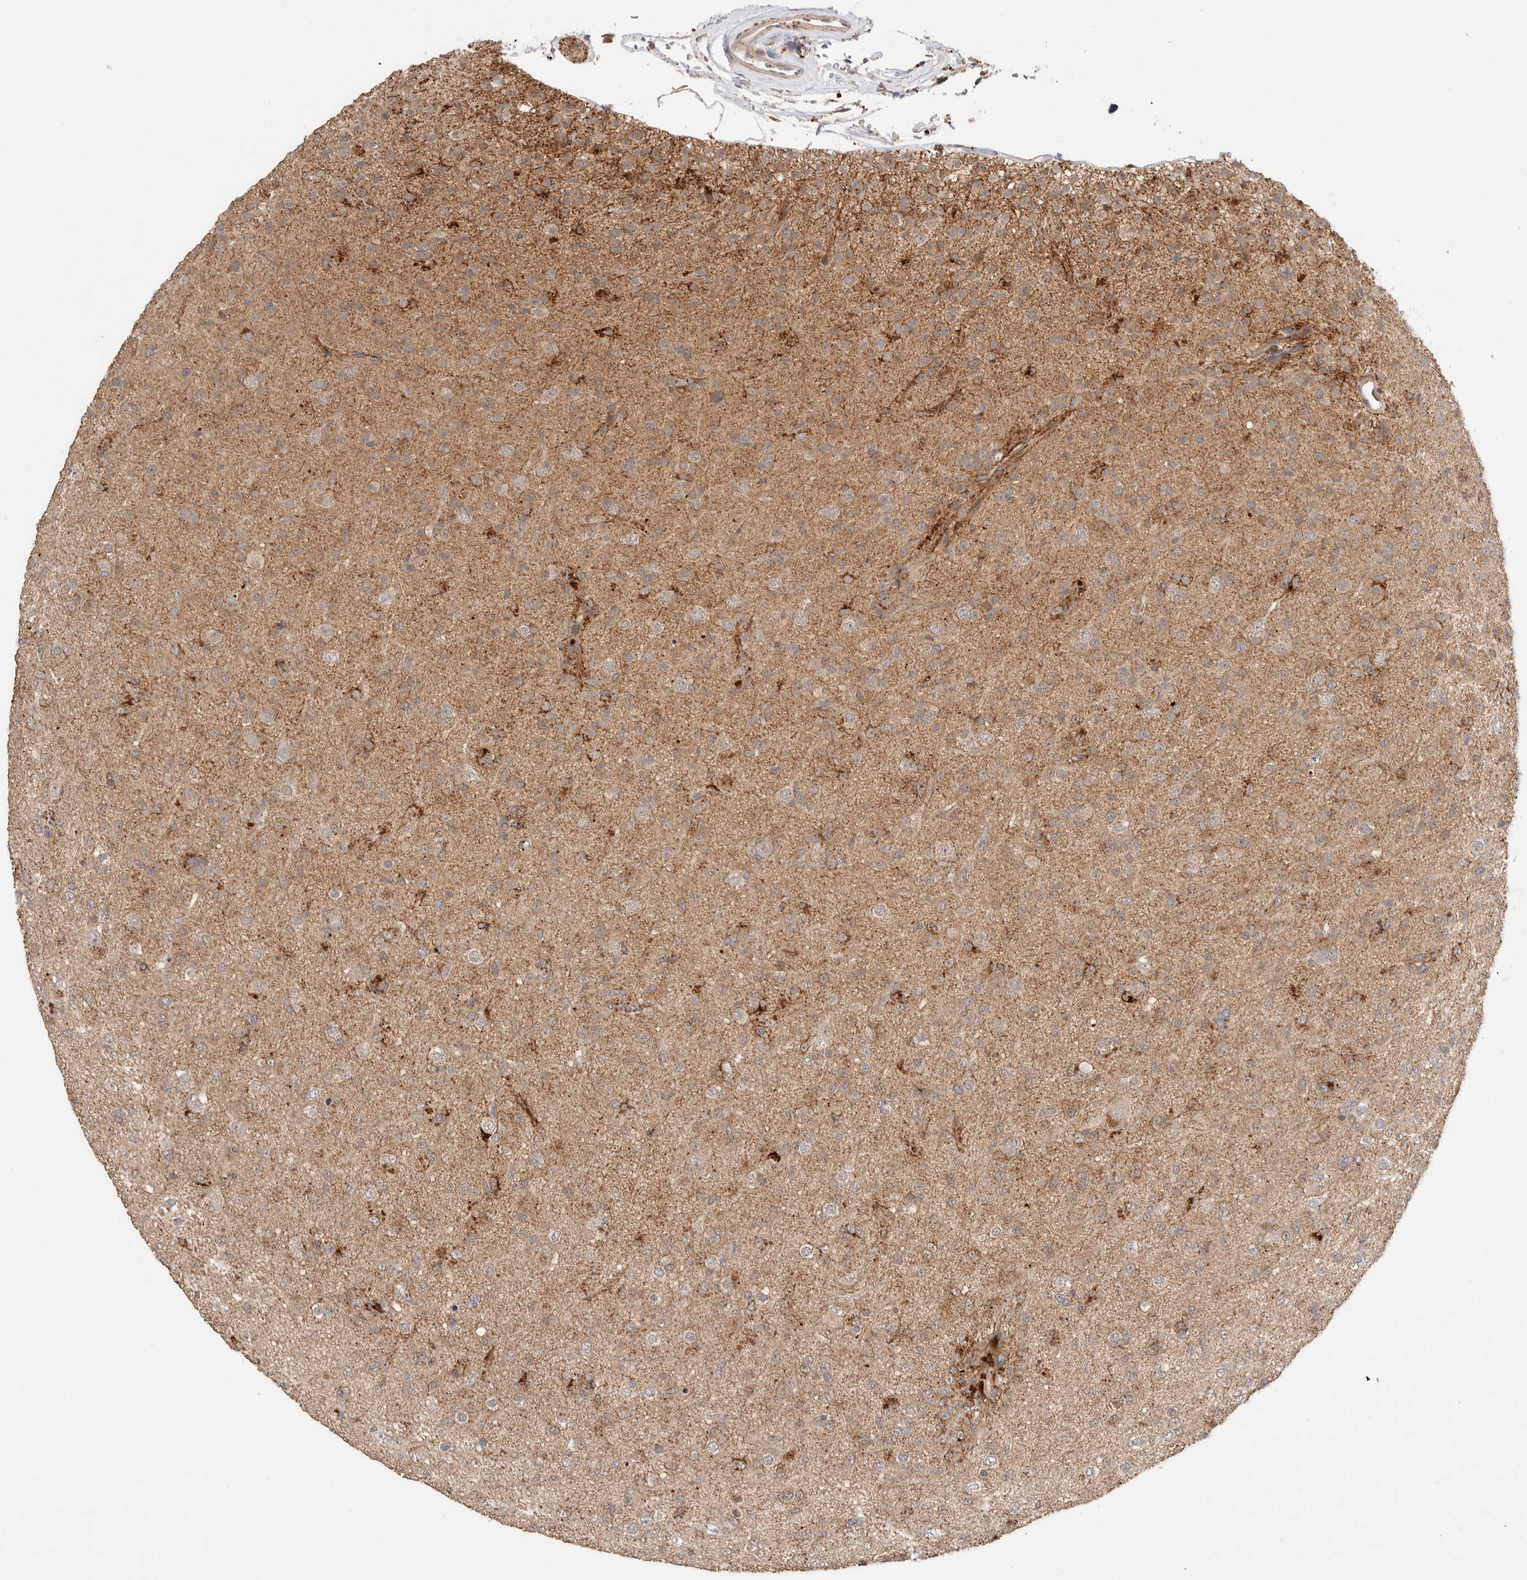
{"staining": {"intensity": "weak", "quantity": ">75%", "location": "cytoplasmic/membranous"}, "tissue": "glioma", "cell_type": "Tumor cells", "image_type": "cancer", "snomed": [{"axis": "morphology", "description": "Glioma, malignant, Low grade"}, {"axis": "topography", "description": "Brain"}], "caption": "Immunohistochemistry of human glioma displays low levels of weak cytoplasmic/membranous positivity in approximately >75% of tumor cells.", "gene": "CASK", "patient": {"sex": "male", "age": 65}}